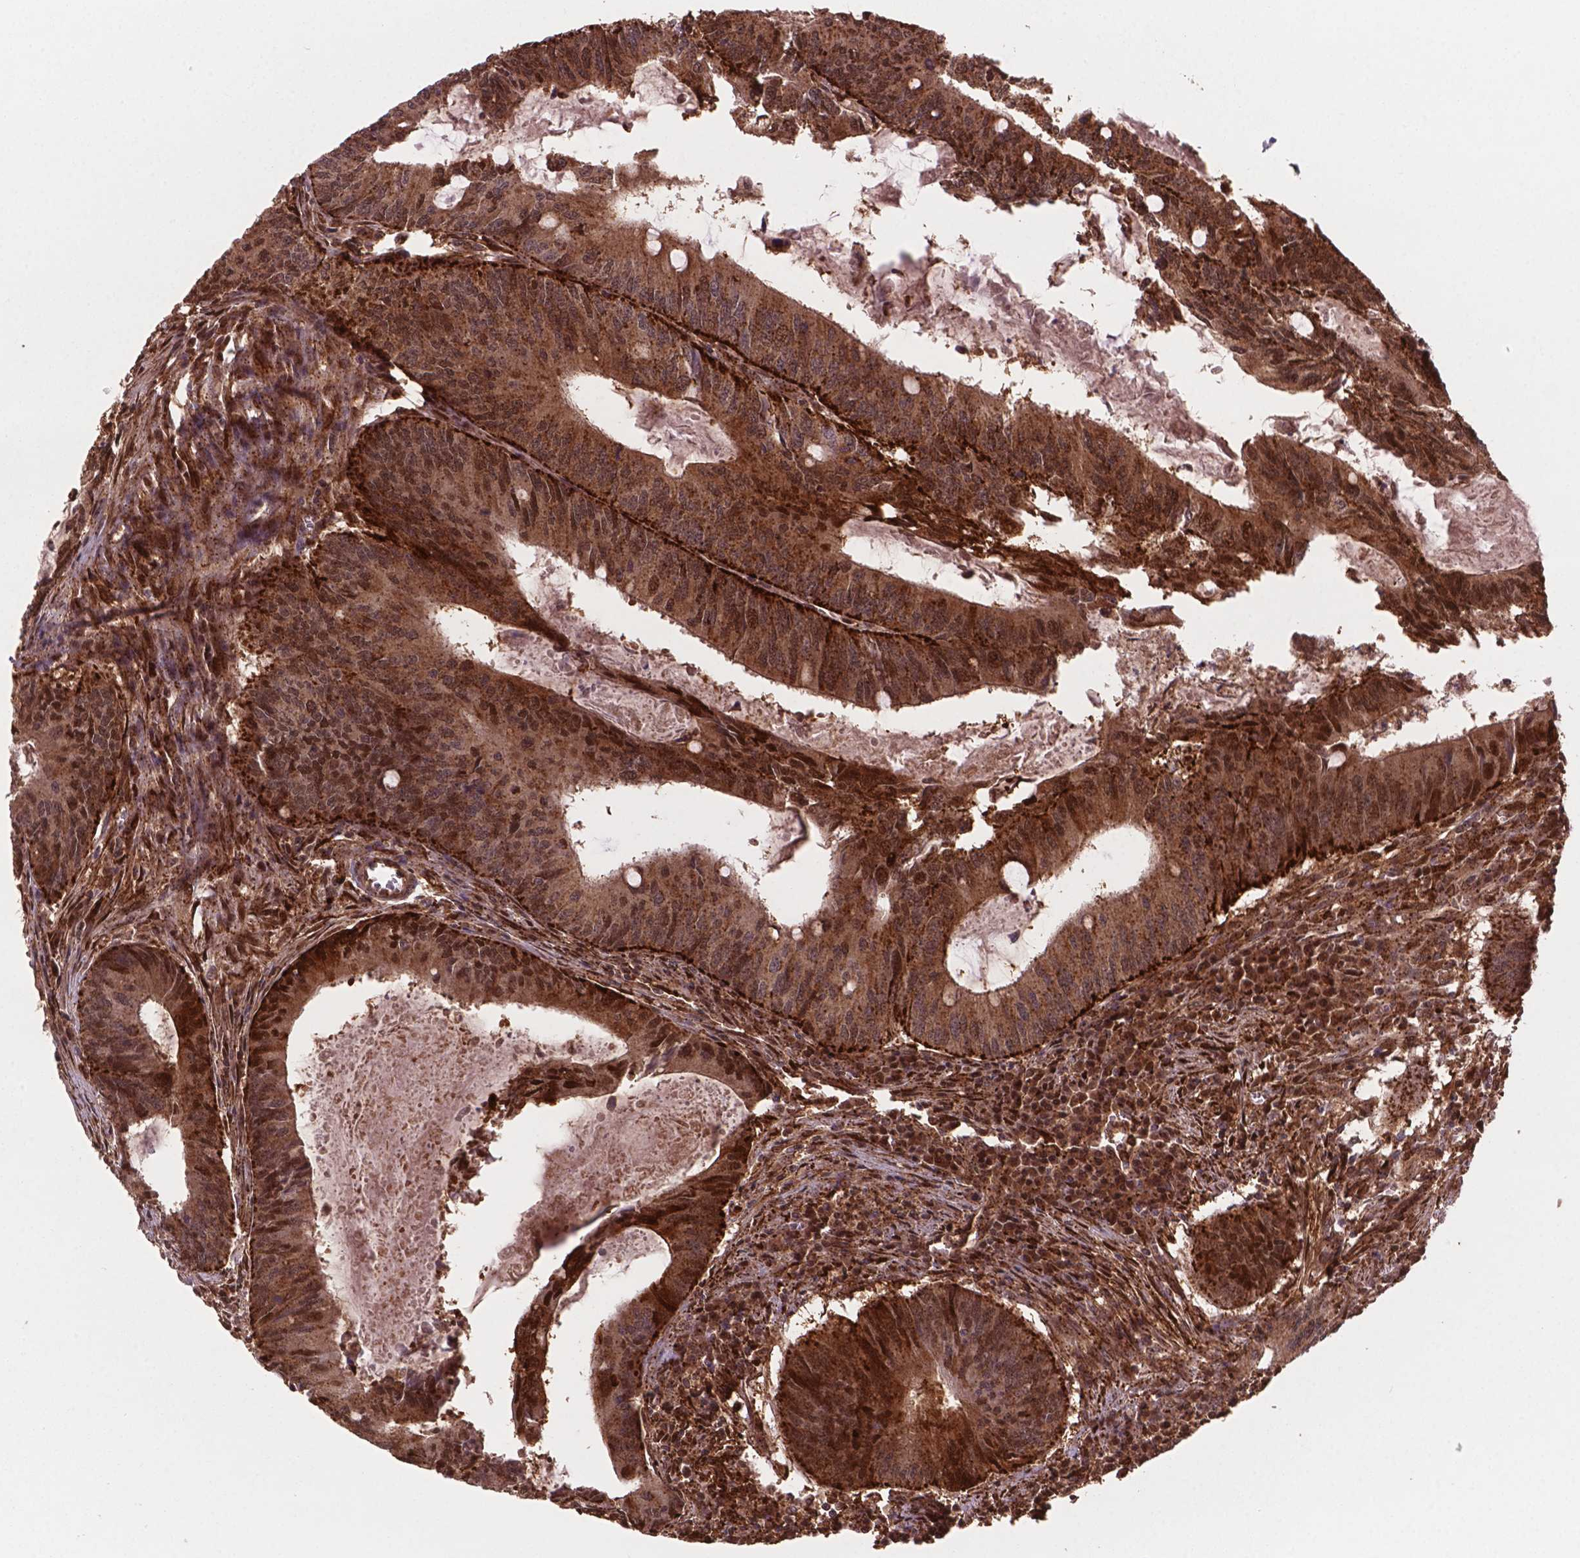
{"staining": {"intensity": "moderate", "quantity": ">75%", "location": "cytoplasmic/membranous,nuclear"}, "tissue": "colorectal cancer", "cell_type": "Tumor cells", "image_type": "cancer", "snomed": [{"axis": "morphology", "description": "Adenocarcinoma, NOS"}, {"axis": "topography", "description": "Colon"}], "caption": "This is an image of immunohistochemistry (IHC) staining of colorectal adenocarcinoma, which shows moderate expression in the cytoplasmic/membranous and nuclear of tumor cells.", "gene": "PLIN3", "patient": {"sex": "male", "age": 67}}